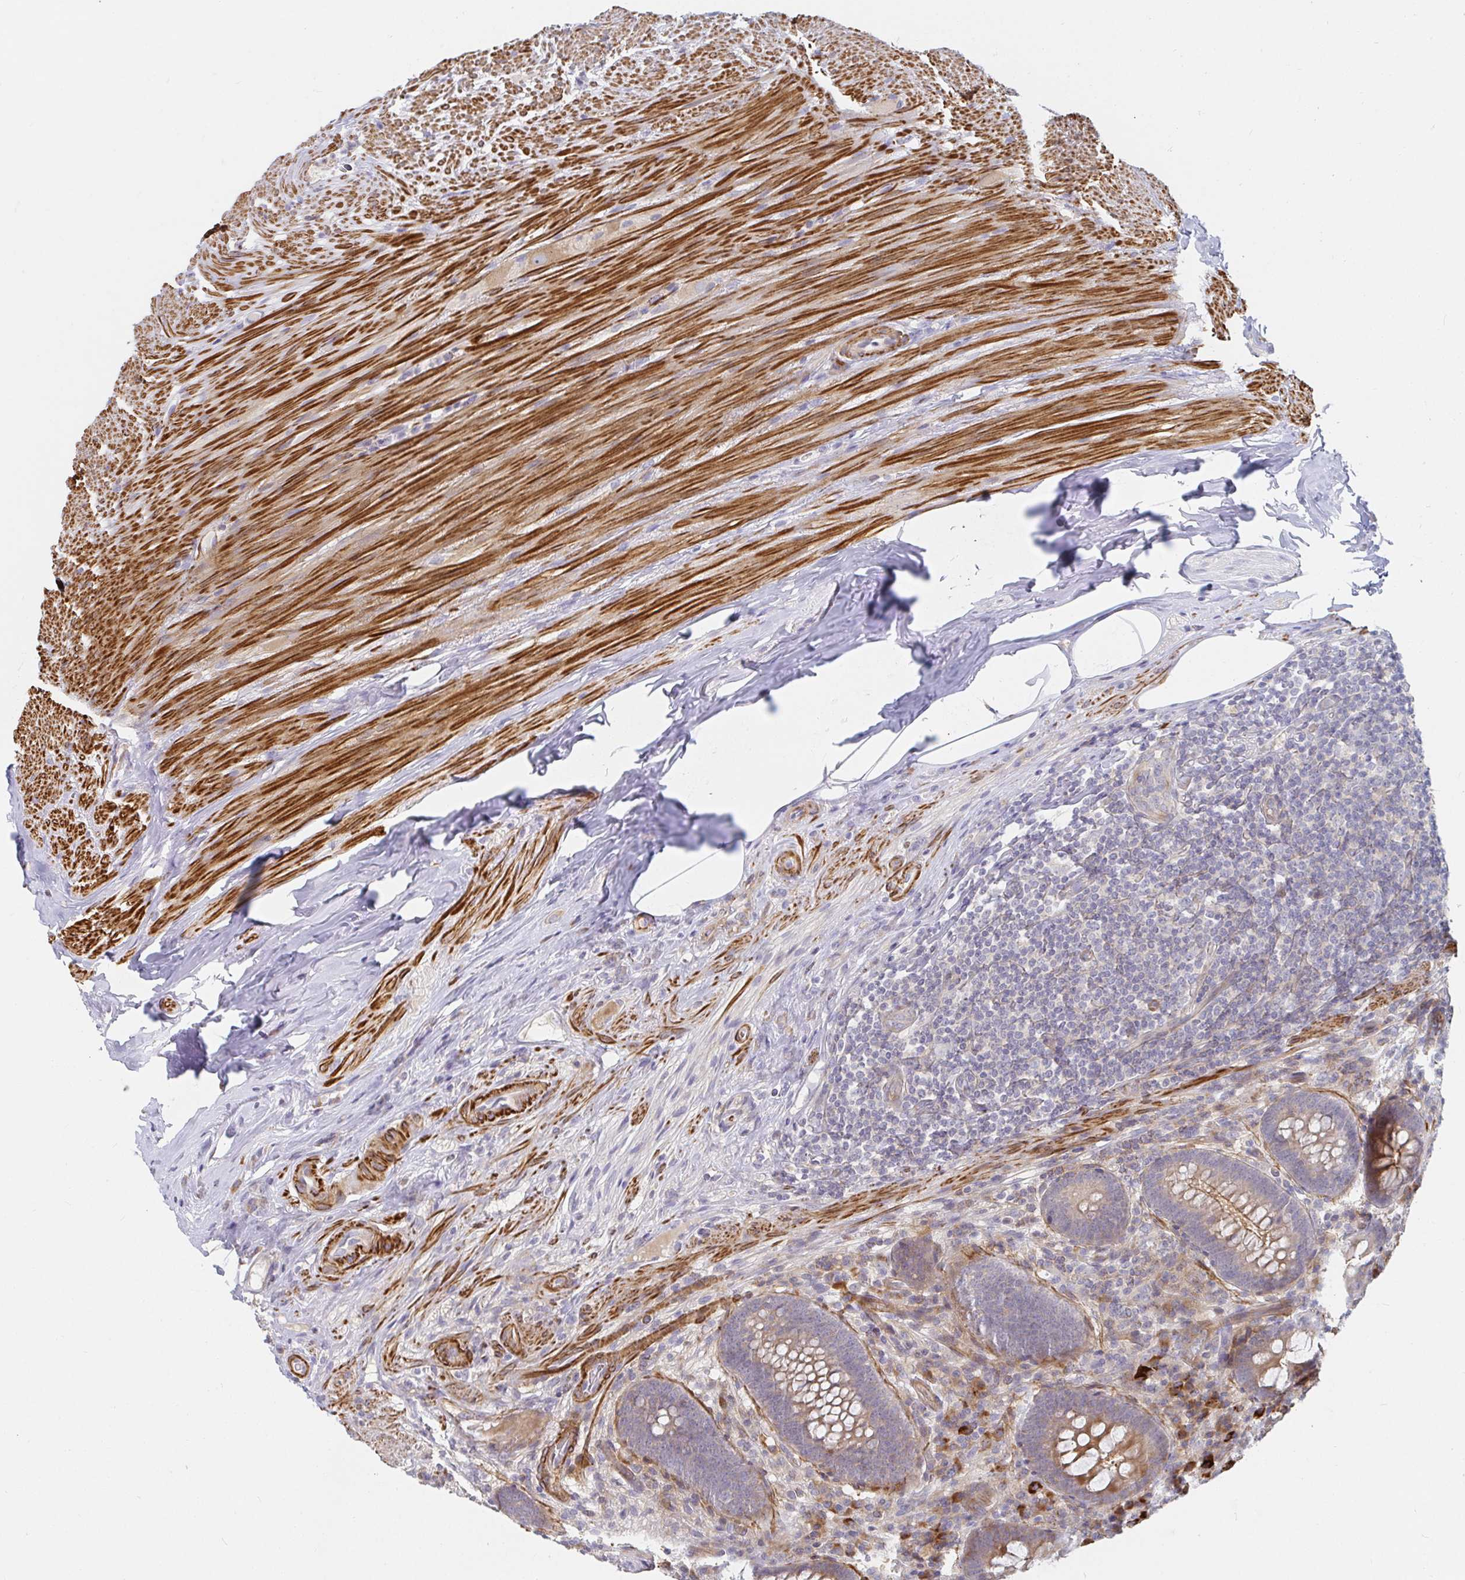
{"staining": {"intensity": "moderate", "quantity": ">75%", "location": "cytoplasmic/membranous"}, "tissue": "appendix", "cell_type": "Glandular cells", "image_type": "normal", "snomed": [{"axis": "morphology", "description": "Normal tissue, NOS"}, {"axis": "topography", "description": "Appendix"}], "caption": "IHC of normal human appendix demonstrates medium levels of moderate cytoplasmic/membranous positivity in approximately >75% of glandular cells. (Brightfield microscopy of DAB IHC at high magnification).", "gene": "SSH2", "patient": {"sex": "male", "age": 71}}